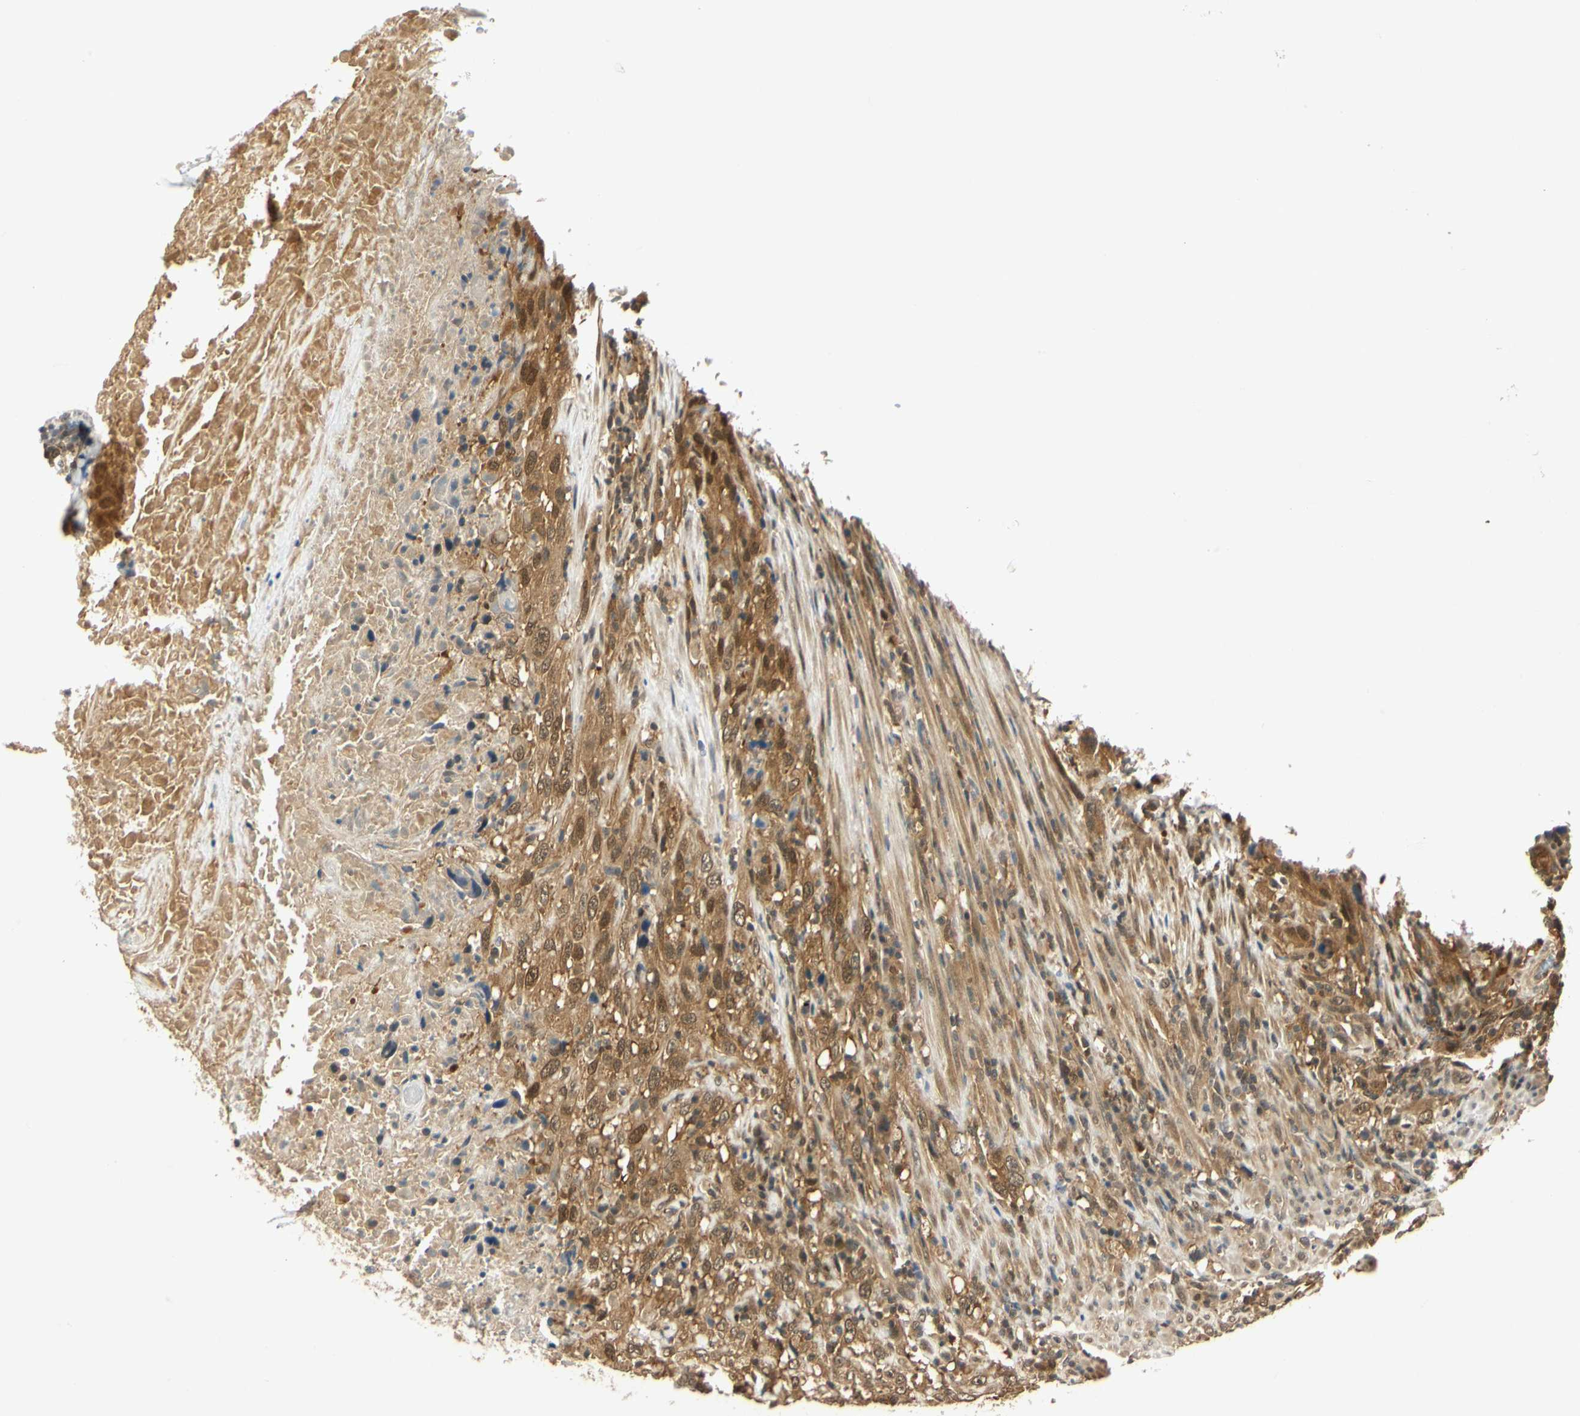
{"staining": {"intensity": "moderate", "quantity": ">75%", "location": "cytoplasmic/membranous,nuclear"}, "tissue": "urothelial cancer", "cell_type": "Tumor cells", "image_type": "cancer", "snomed": [{"axis": "morphology", "description": "Urothelial carcinoma, High grade"}, {"axis": "topography", "description": "Urinary bladder"}], "caption": "Immunohistochemical staining of human urothelial cancer exhibits moderate cytoplasmic/membranous and nuclear protein staining in approximately >75% of tumor cells. The staining was performed using DAB to visualize the protein expression in brown, while the nuclei were stained in blue with hematoxylin (Magnification: 20x).", "gene": "UBE2Z", "patient": {"sex": "male", "age": 61}}